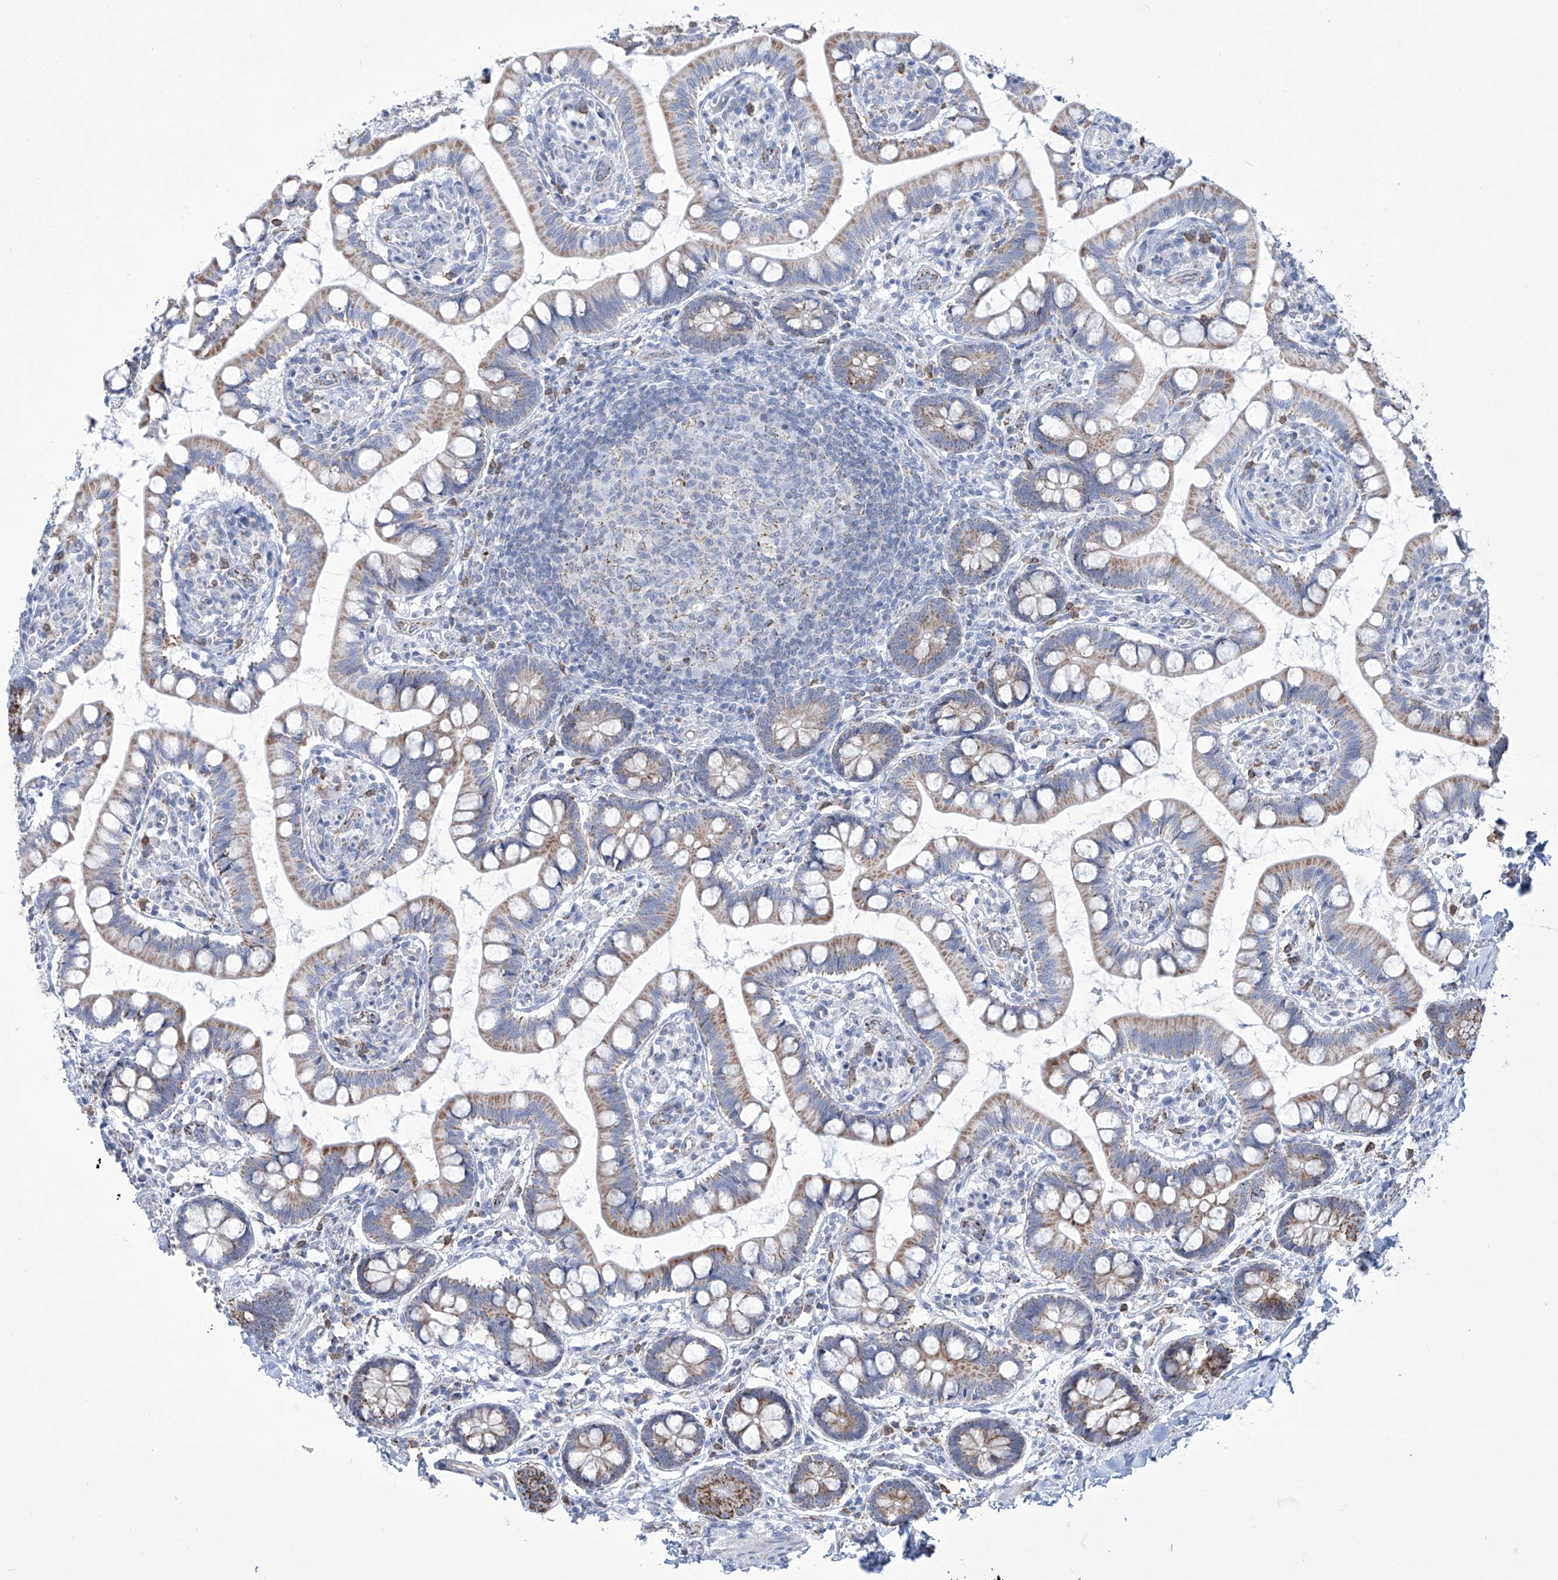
{"staining": {"intensity": "moderate", "quantity": ">75%", "location": "cytoplasmic/membranous"}, "tissue": "small intestine", "cell_type": "Glandular cells", "image_type": "normal", "snomed": [{"axis": "morphology", "description": "Normal tissue, NOS"}, {"axis": "topography", "description": "Small intestine"}], "caption": "Protein expression analysis of unremarkable small intestine displays moderate cytoplasmic/membranous staining in about >75% of glandular cells.", "gene": "ALDH6A1", "patient": {"sex": "male", "age": 52}}